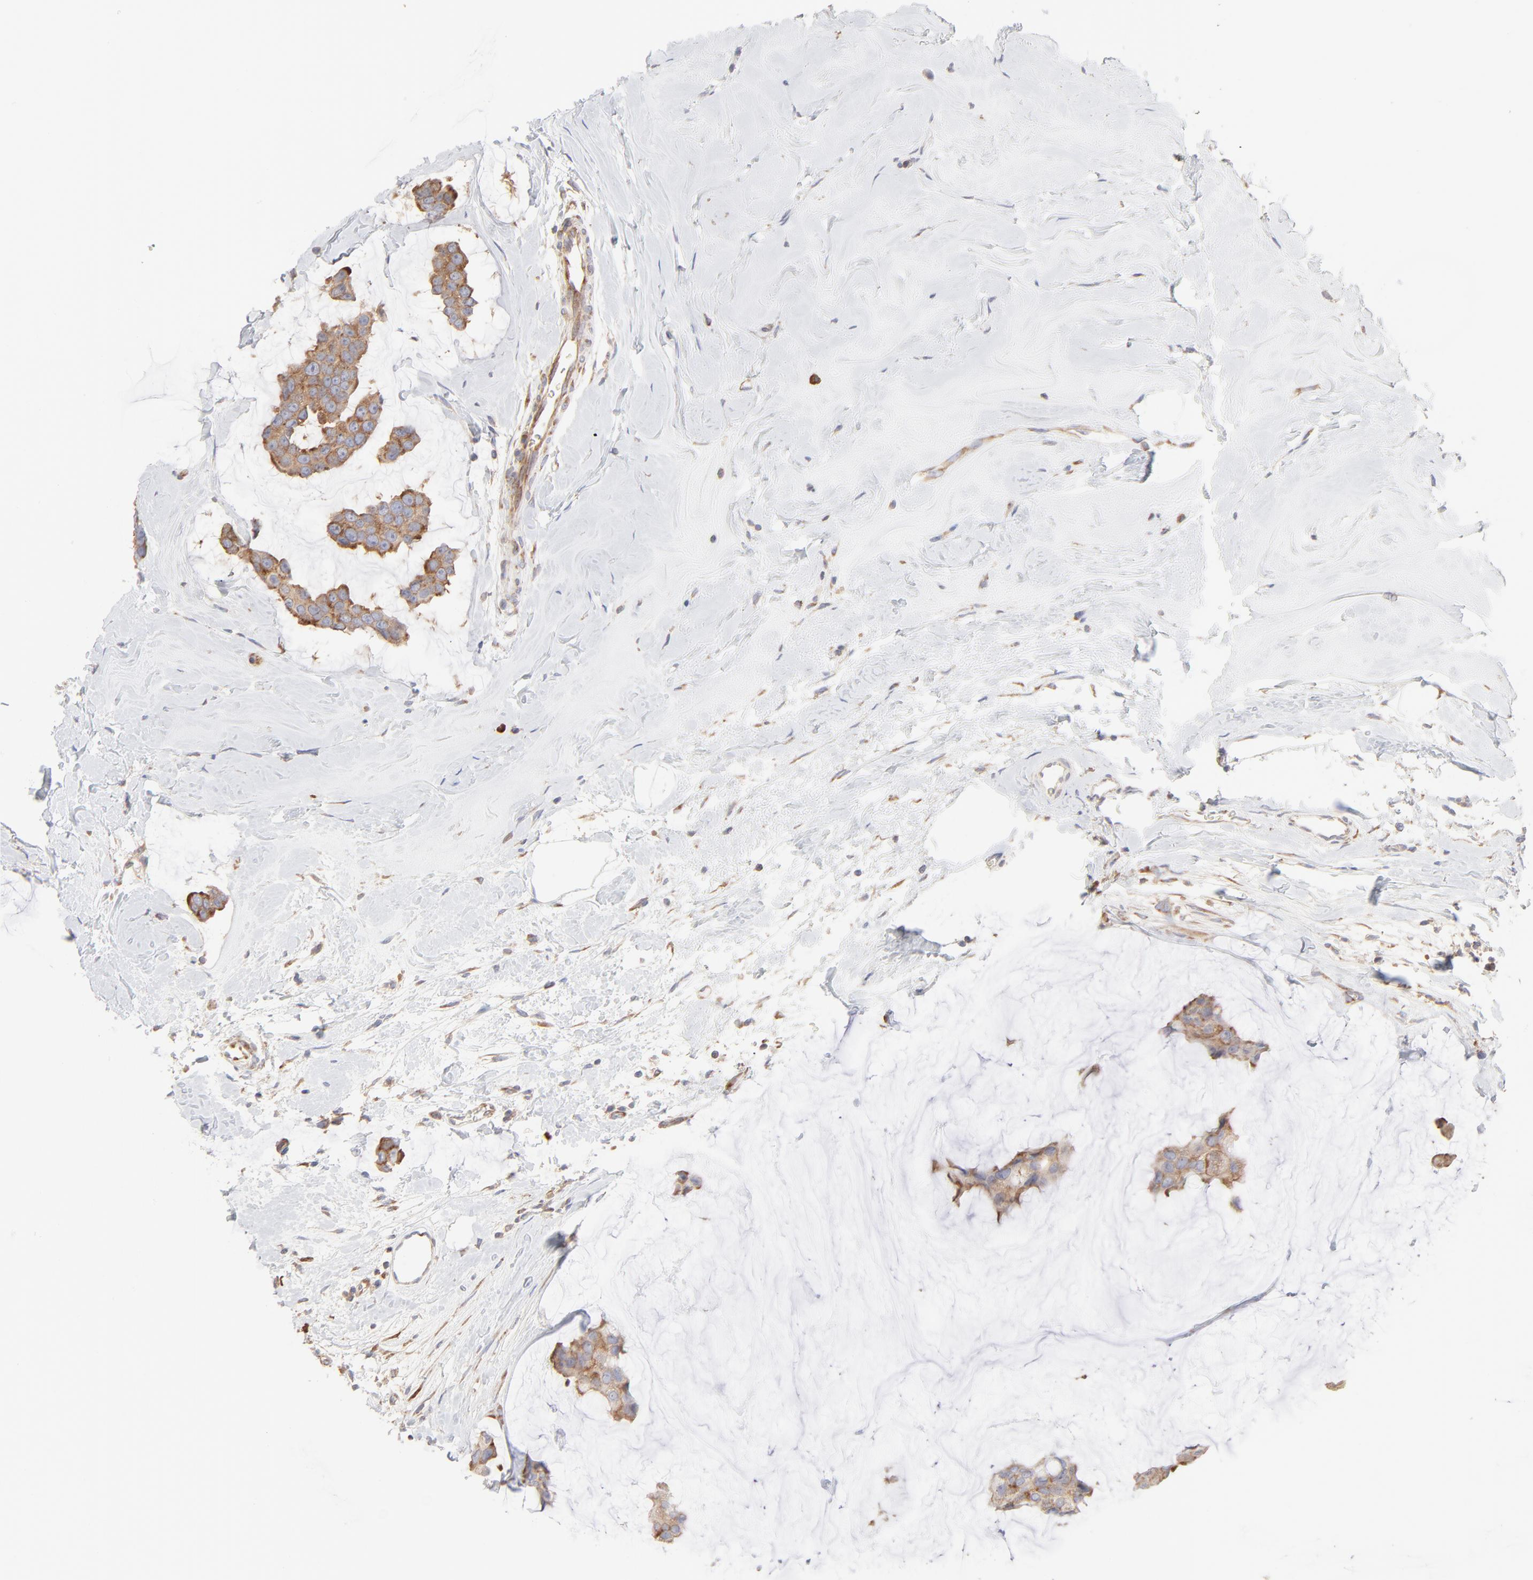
{"staining": {"intensity": "moderate", "quantity": ">75%", "location": "cytoplasmic/membranous"}, "tissue": "breast cancer", "cell_type": "Tumor cells", "image_type": "cancer", "snomed": [{"axis": "morphology", "description": "Normal tissue, NOS"}, {"axis": "morphology", "description": "Duct carcinoma"}, {"axis": "topography", "description": "Breast"}], "caption": "Tumor cells demonstrate moderate cytoplasmic/membranous positivity in about >75% of cells in breast invasive ductal carcinoma. (brown staining indicates protein expression, while blue staining denotes nuclei).", "gene": "RPS21", "patient": {"sex": "female", "age": 50}}